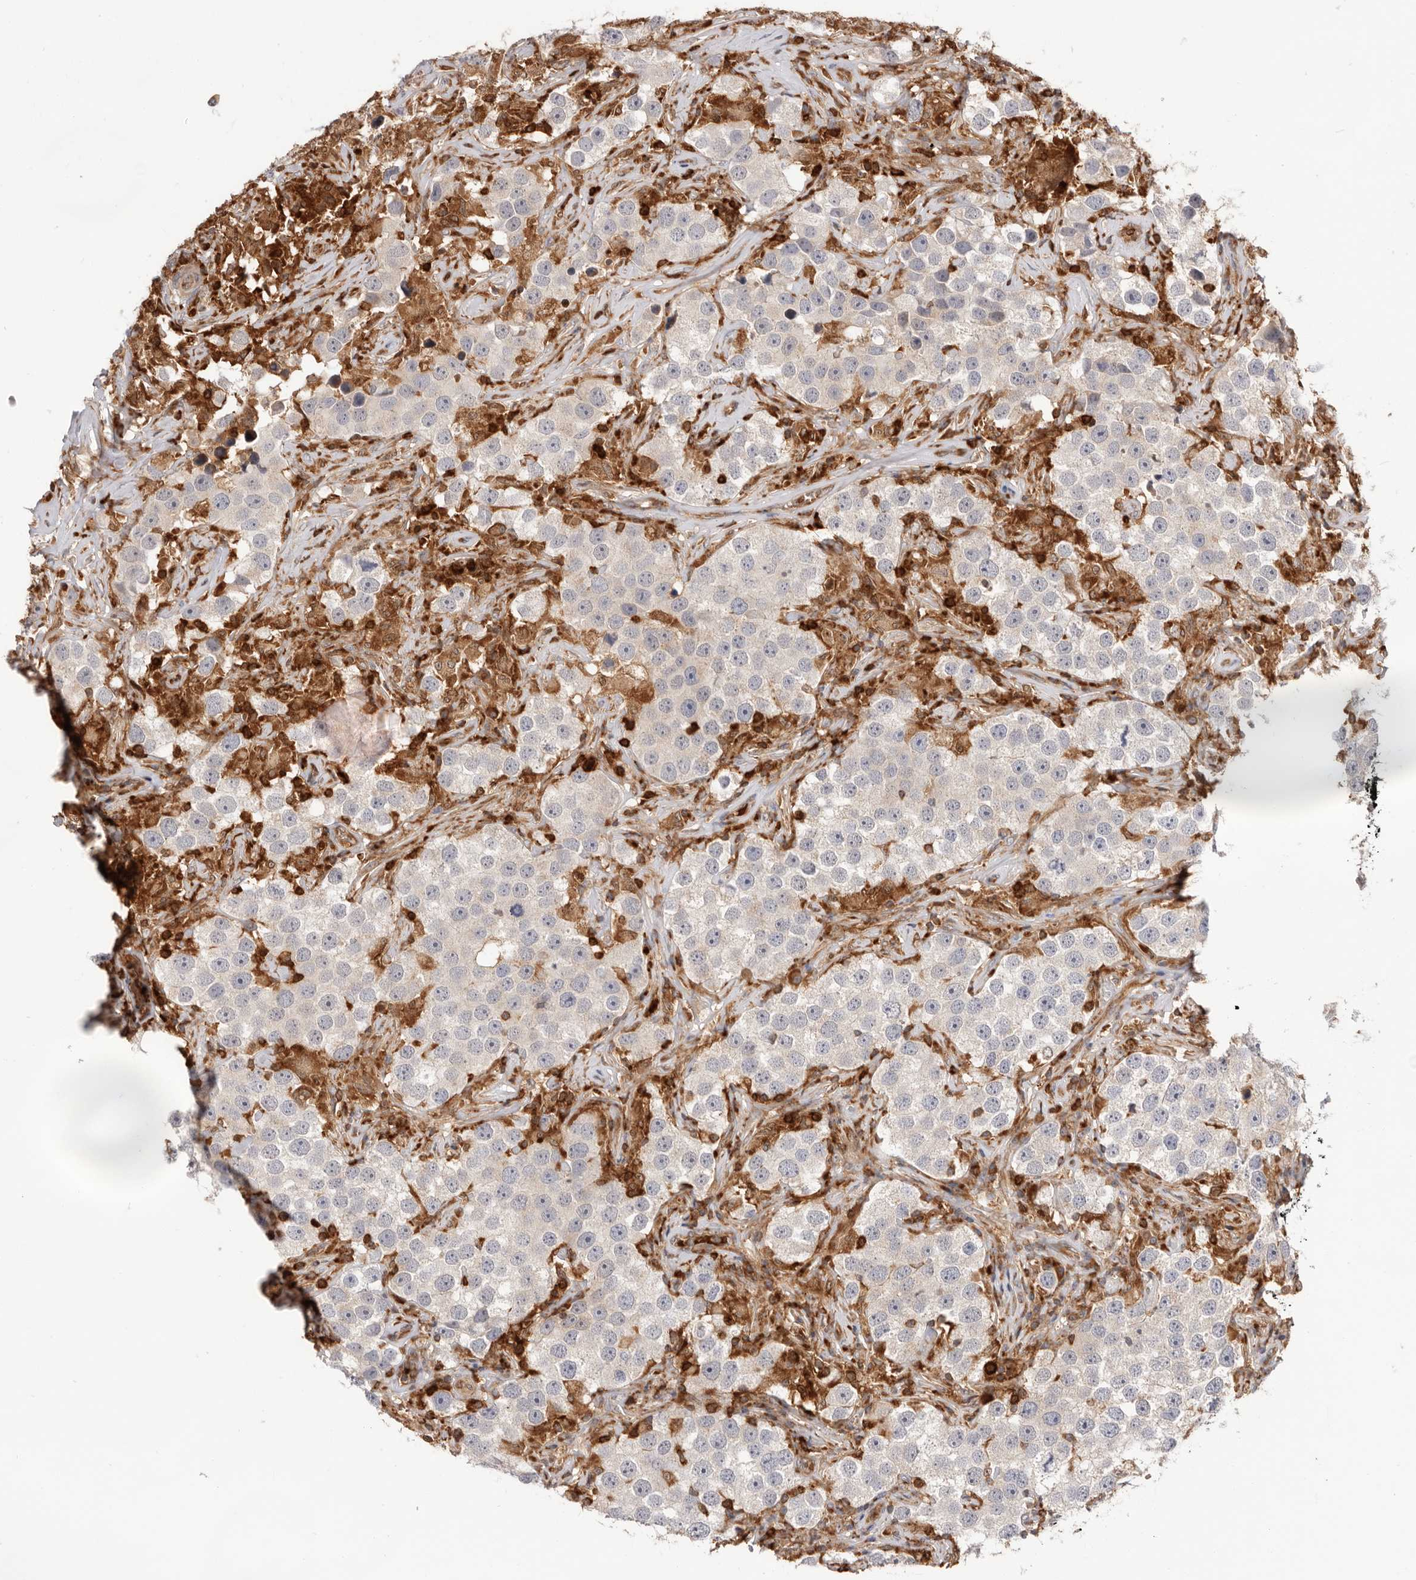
{"staining": {"intensity": "negative", "quantity": "none", "location": "none"}, "tissue": "testis cancer", "cell_type": "Tumor cells", "image_type": "cancer", "snomed": [{"axis": "morphology", "description": "Seminoma, NOS"}, {"axis": "topography", "description": "Testis"}], "caption": "DAB (3,3'-diaminobenzidine) immunohistochemical staining of human testis seminoma exhibits no significant positivity in tumor cells. (Brightfield microscopy of DAB (3,3'-diaminobenzidine) immunohistochemistry at high magnification).", "gene": "RNF213", "patient": {"sex": "male", "age": 49}}